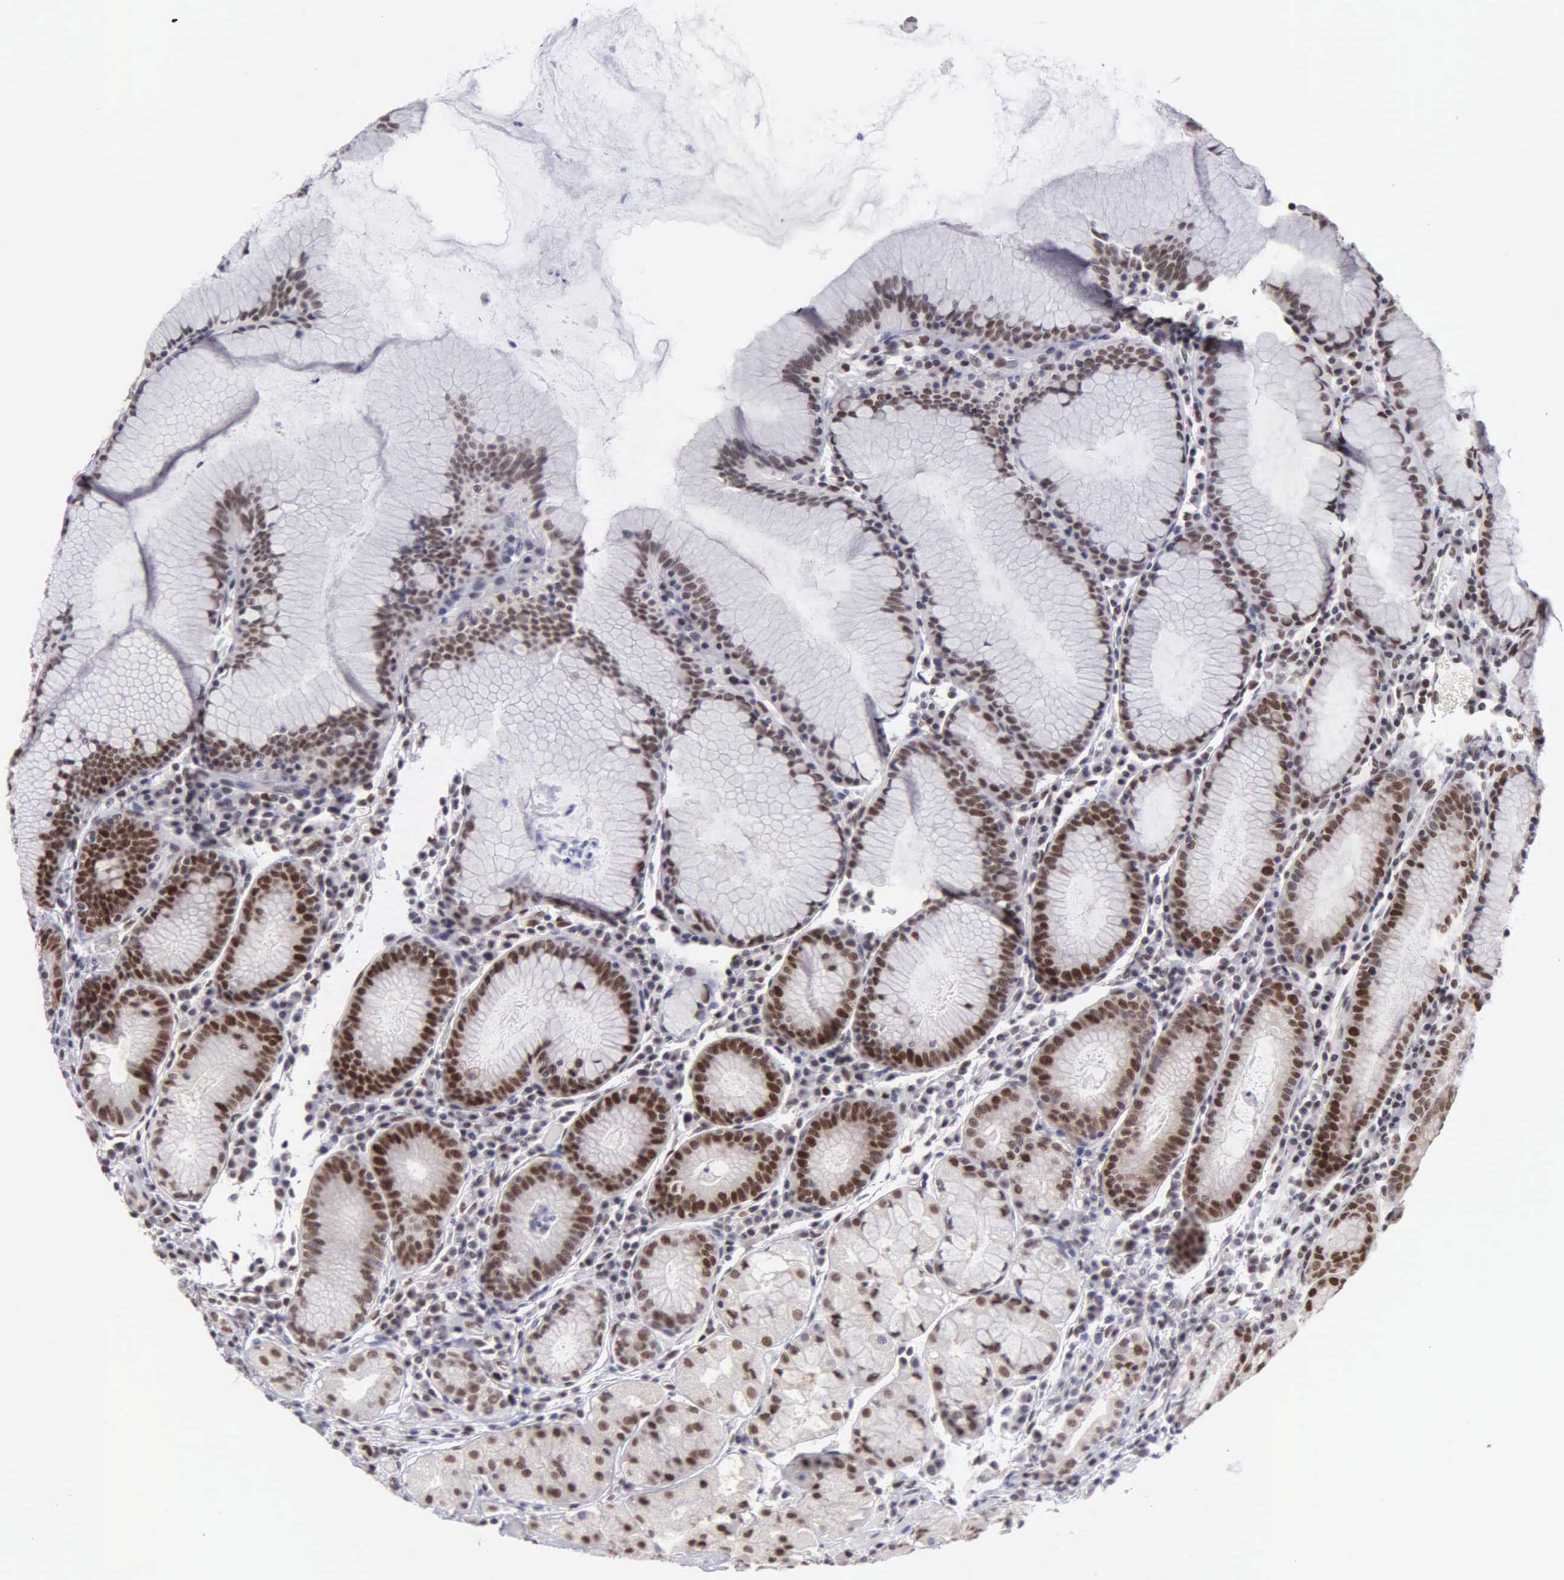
{"staining": {"intensity": "strong", "quantity": "25%-75%", "location": "nuclear"}, "tissue": "stomach", "cell_type": "Glandular cells", "image_type": "normal", "snomed": [{"axis": "morphology", "description": "Normal tissue, NOS"}, {"axis": "topography", "description": "Stomach, lower"}], "caption": "About 25%-75% of glandular cells in unremarkable human stomach show strong nuclear protein staining as visualized by brown immunohistochemical staining.", "gene": "UBR7", "patient": {"sex": "female", "age": 43}}